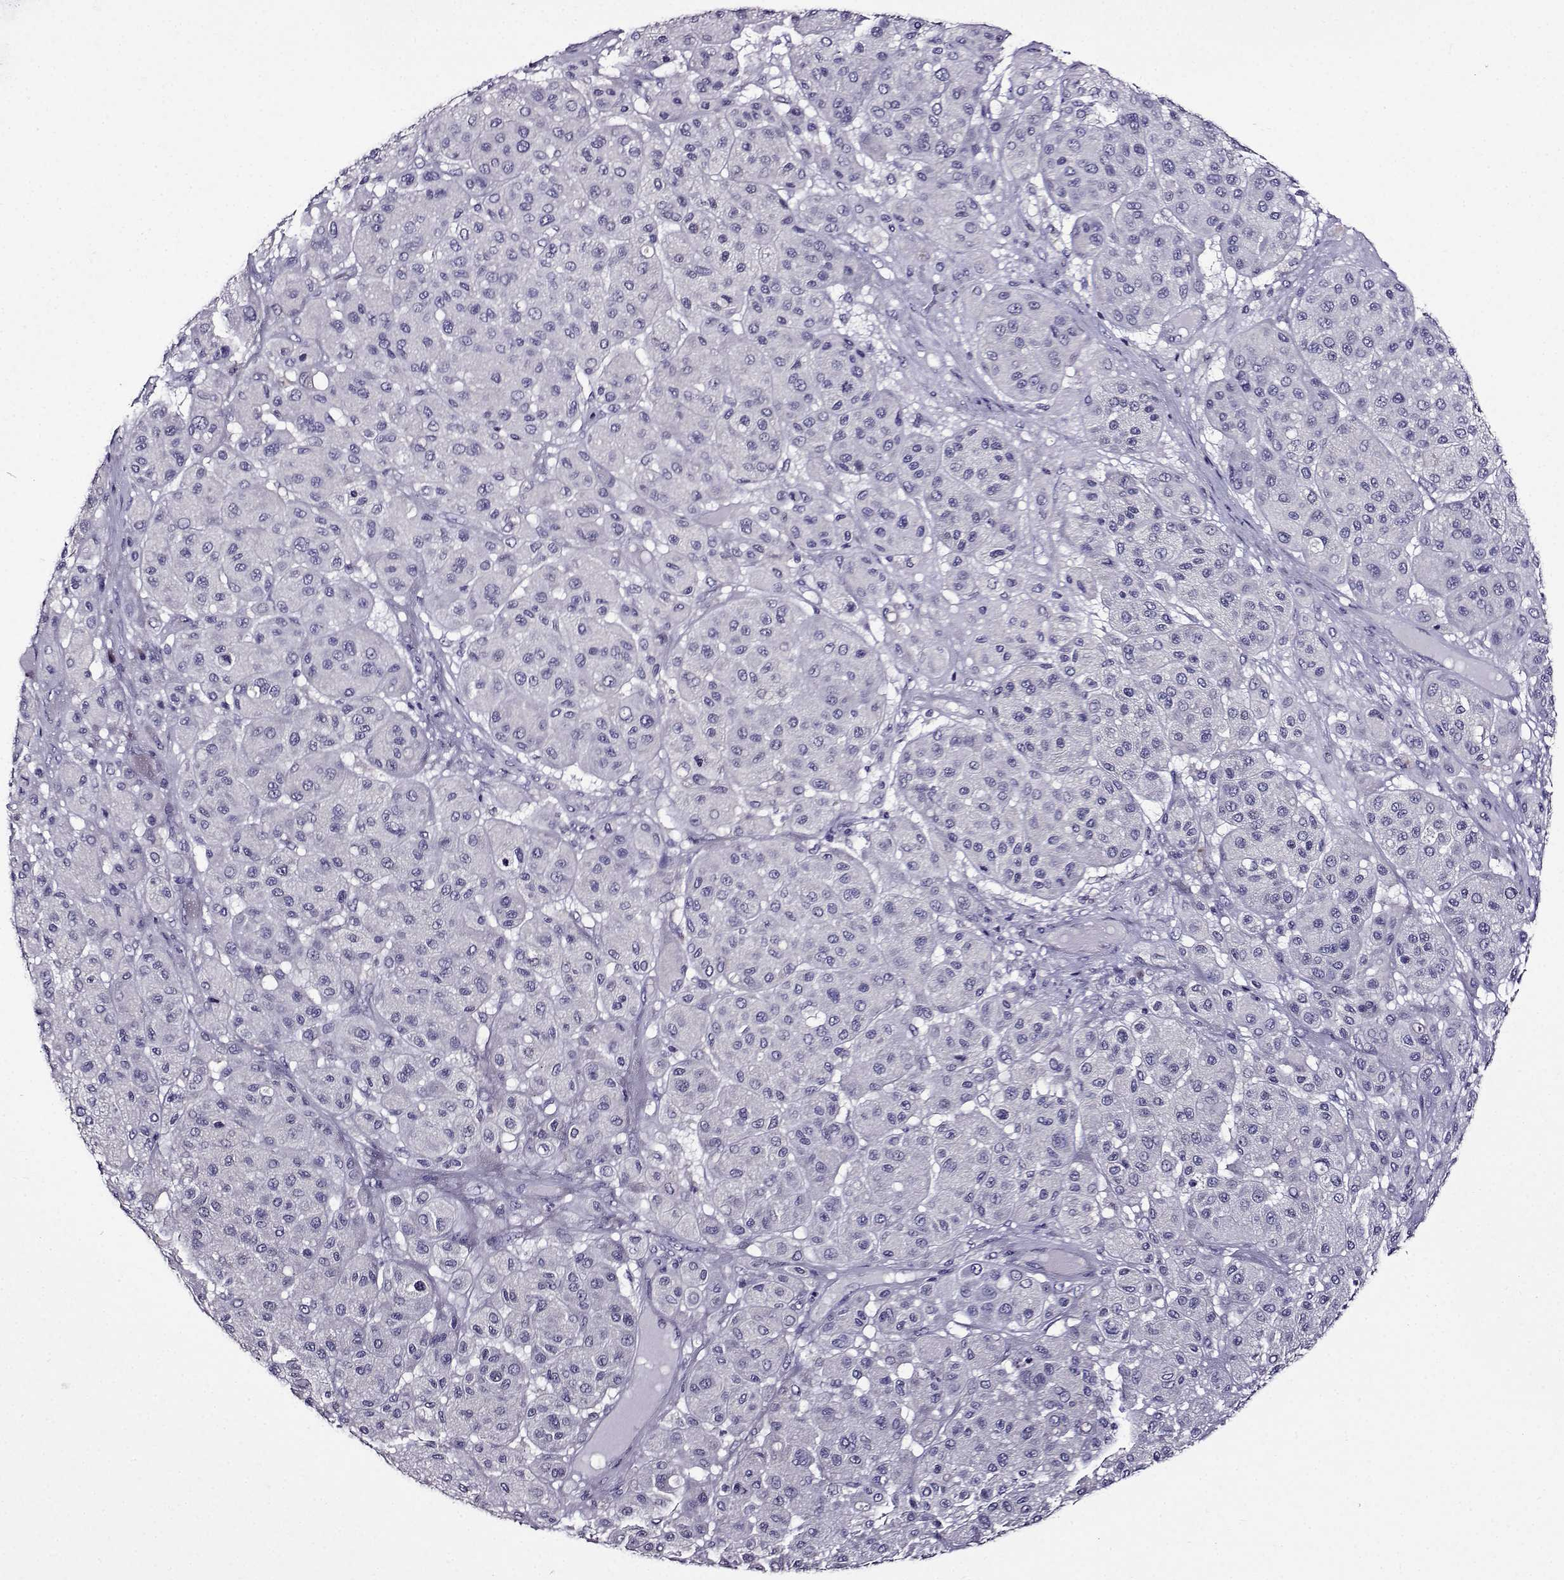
{"staining": {"intensity": "negative", "quantity": "none", "location": "none"}, "tissue": "melanoma", "cell_type": "Tumor cells", "image_type": "cancer", "snomed": [{"axis": "morphology", "description": "Malignant melanoma, Metastatic site"}, {"axis": "topography", "description": "Smooth muscle"}], "caption": "Protein analysis of melanoma reveals no significant positivity in tumor cells. (DAB (3,3'-diaminobenzidine) immunohistochemistry visualized using brightfield microscopy, high magnification).", "gene": "TMEM266", "patient": {"sex": "male", "age": 41}}